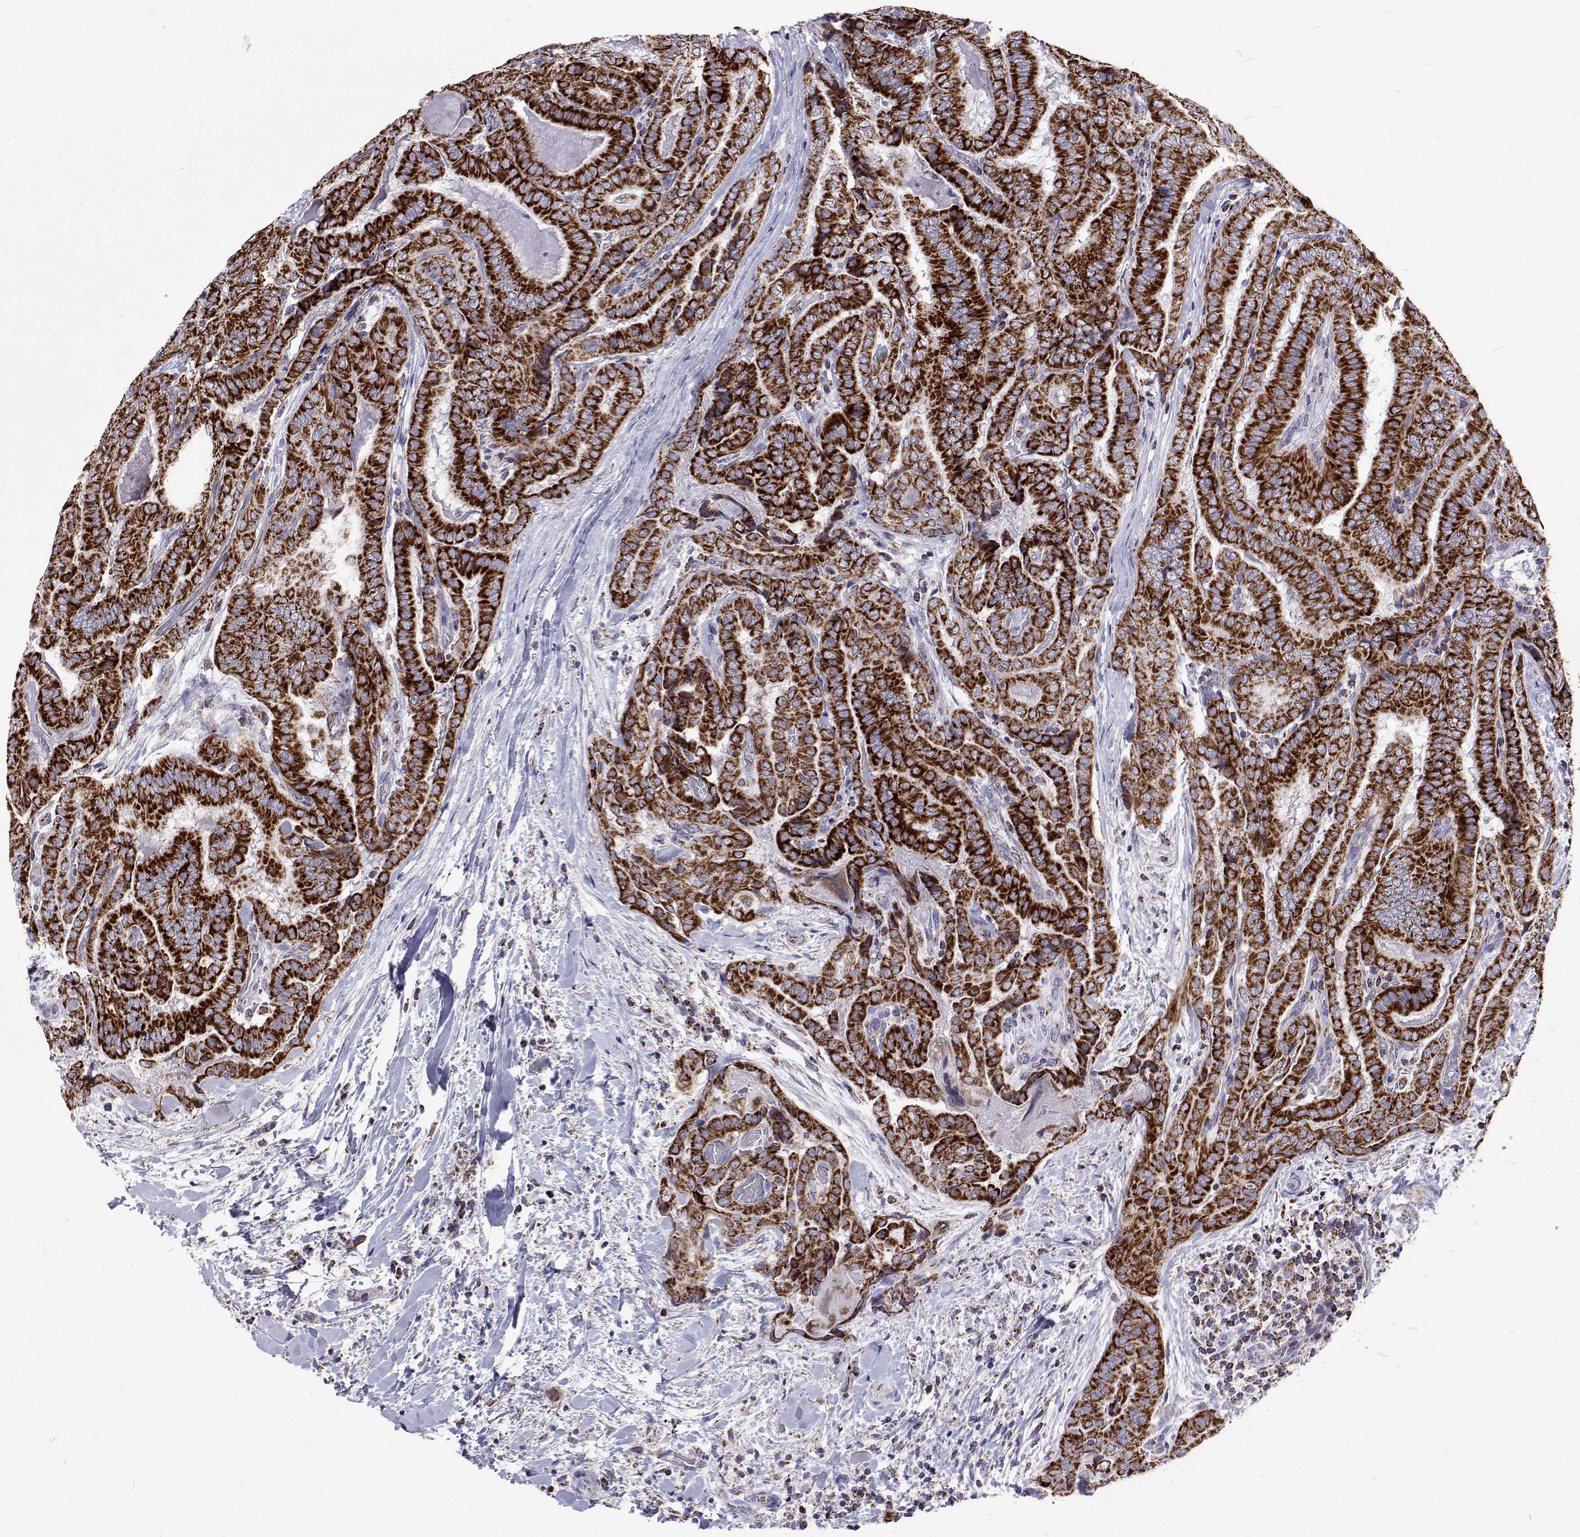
{"staining": {"intensity": "strong", "quantity": ">75%", "location": "cytoplasmic/membranous"}, "tissue": "thyroid cancer", "cell_type": "Tumor cells", "image_type": "cancer", "snomed": [{"axis": "morphology", "description": "Papillary adenocarcinoma, NOS"}, {"axis": "topography", "description": "Thyroid gland"}], "caption": "Immunohistochemistry (IHC) (DAB) staining of papillary adenocarcinoma (thyroid) demonstrates strong cytoplasmic/membranous protein staining in about >75% of tumor cells.", "gene": "MCCC2", "patient": {"sex": "female", "age": 61}}